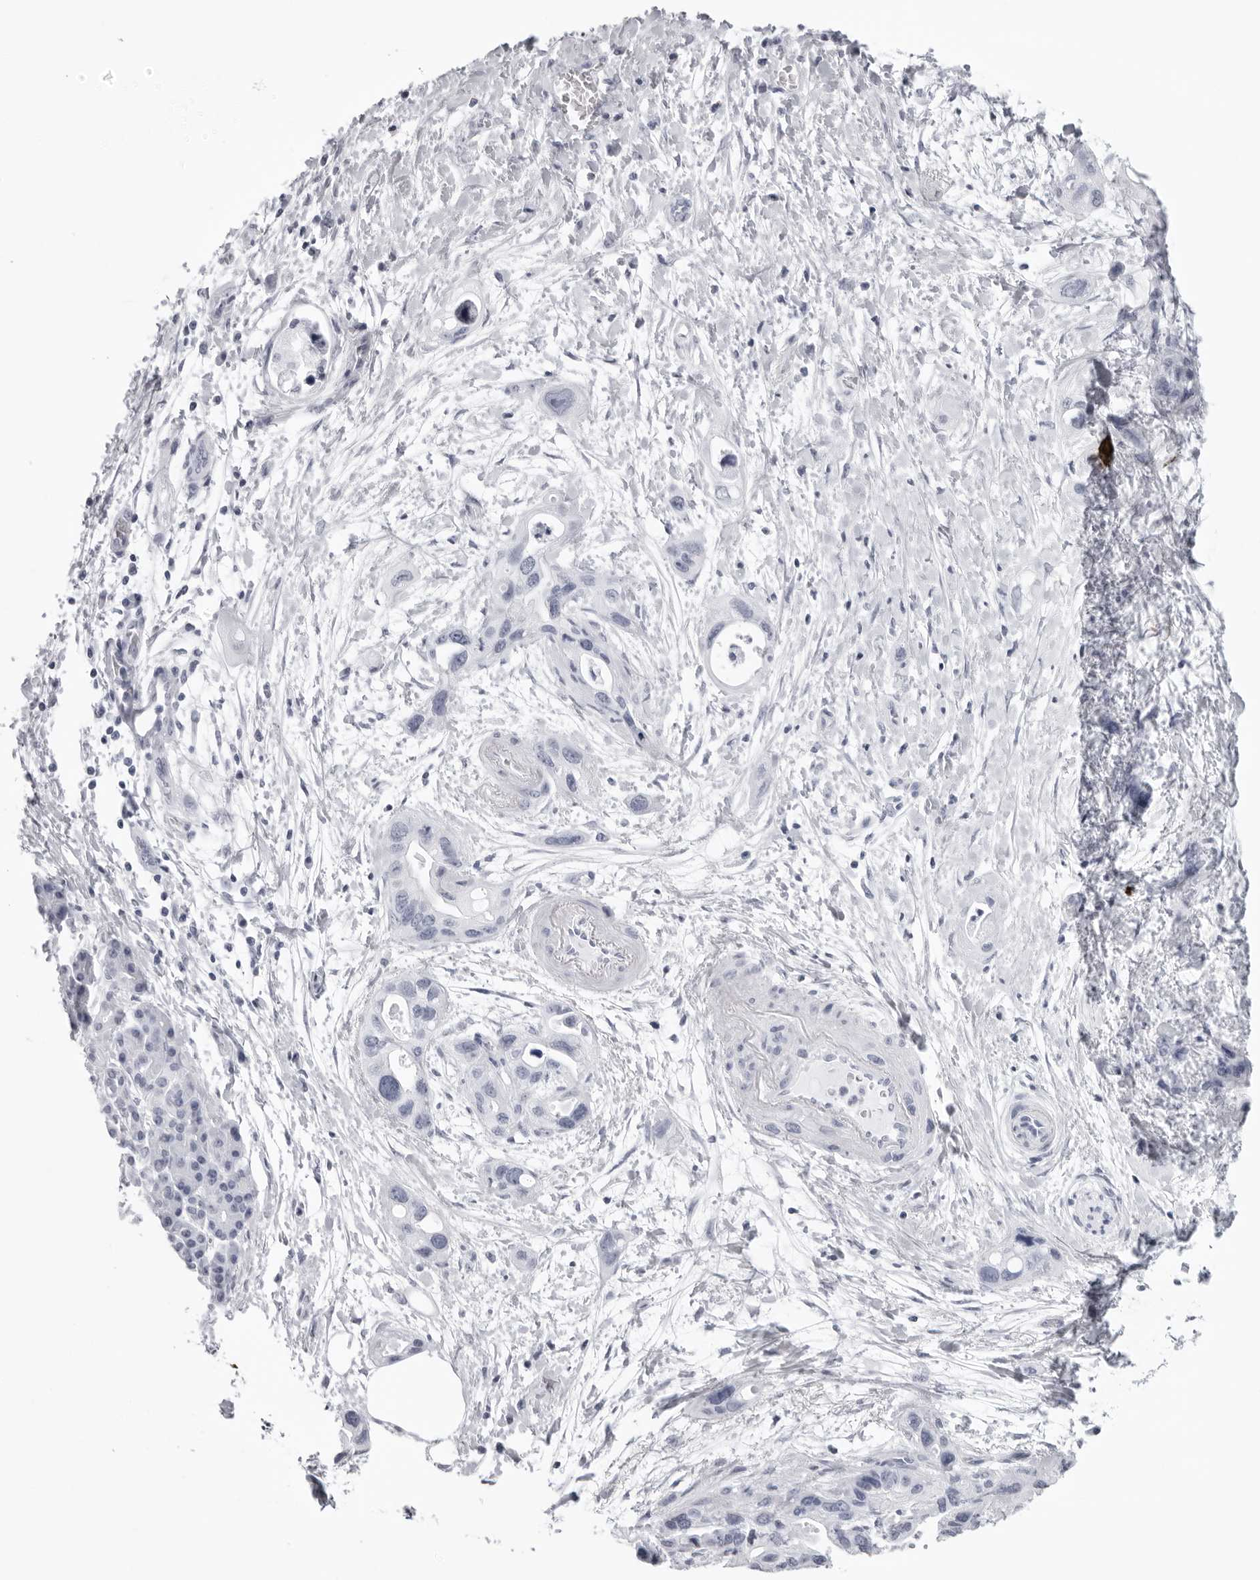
{"staining": {"intensity": "negative", "quantity": "none", "location": "none"}, "tissue": "pancreatic cancer", "cell_type": "Tumor cells", "image_type": "cancer", "snomed": [{"axis": "morphology", "description": "Adenocarcinoma, NOS"}, {"axis": "topography", "description": "Pancreas"}], "caption": "Immunohistochemistry histopathology image of human adenocarcinoma (pancreatic) stained for a protein (brown), which shows no expression in tumor cells.", "gene": "KLK9", "patient": {"sex": "female", "age": 77}}